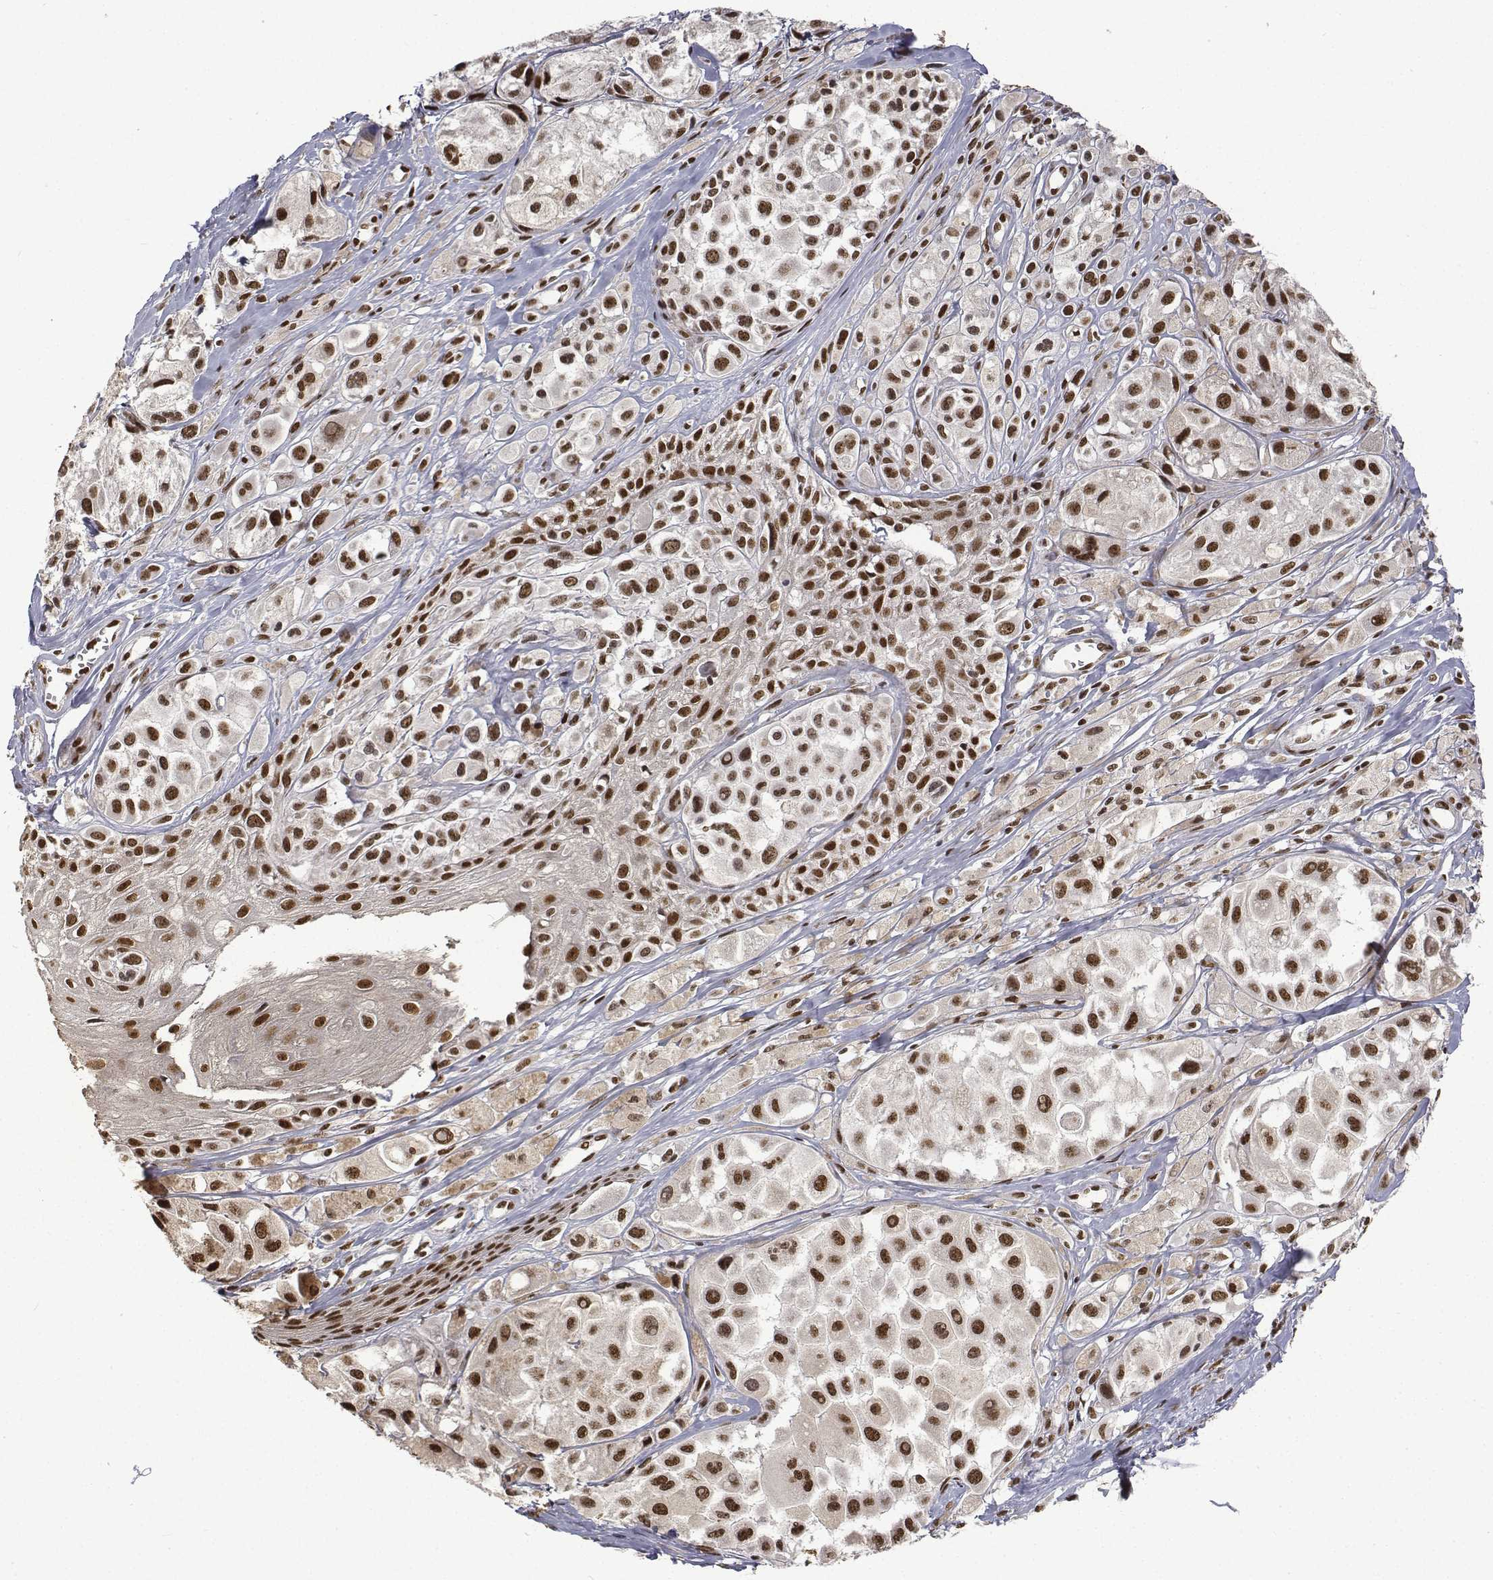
{"staining": {"intensity": "strong", "quantity": ">75%", "location": "nuclear"}, "tissue": "melanoma", "cell_type": "Tumor cells", "image_type": "cancer", "snomed": [{"axis": "morphology", "description": "Malignant melanoma, NOS"}, {"axis": "topography", "description": "Skin"}], "caption": "IHC (DAB (3,3'-diaminobenzidine)) staining of human melanoma demonstrates strong nuclear protein positivity in approximately >75% of tumor cells.", "gene": "ATRX", "patient": {"sex": "male", "age": 77}}